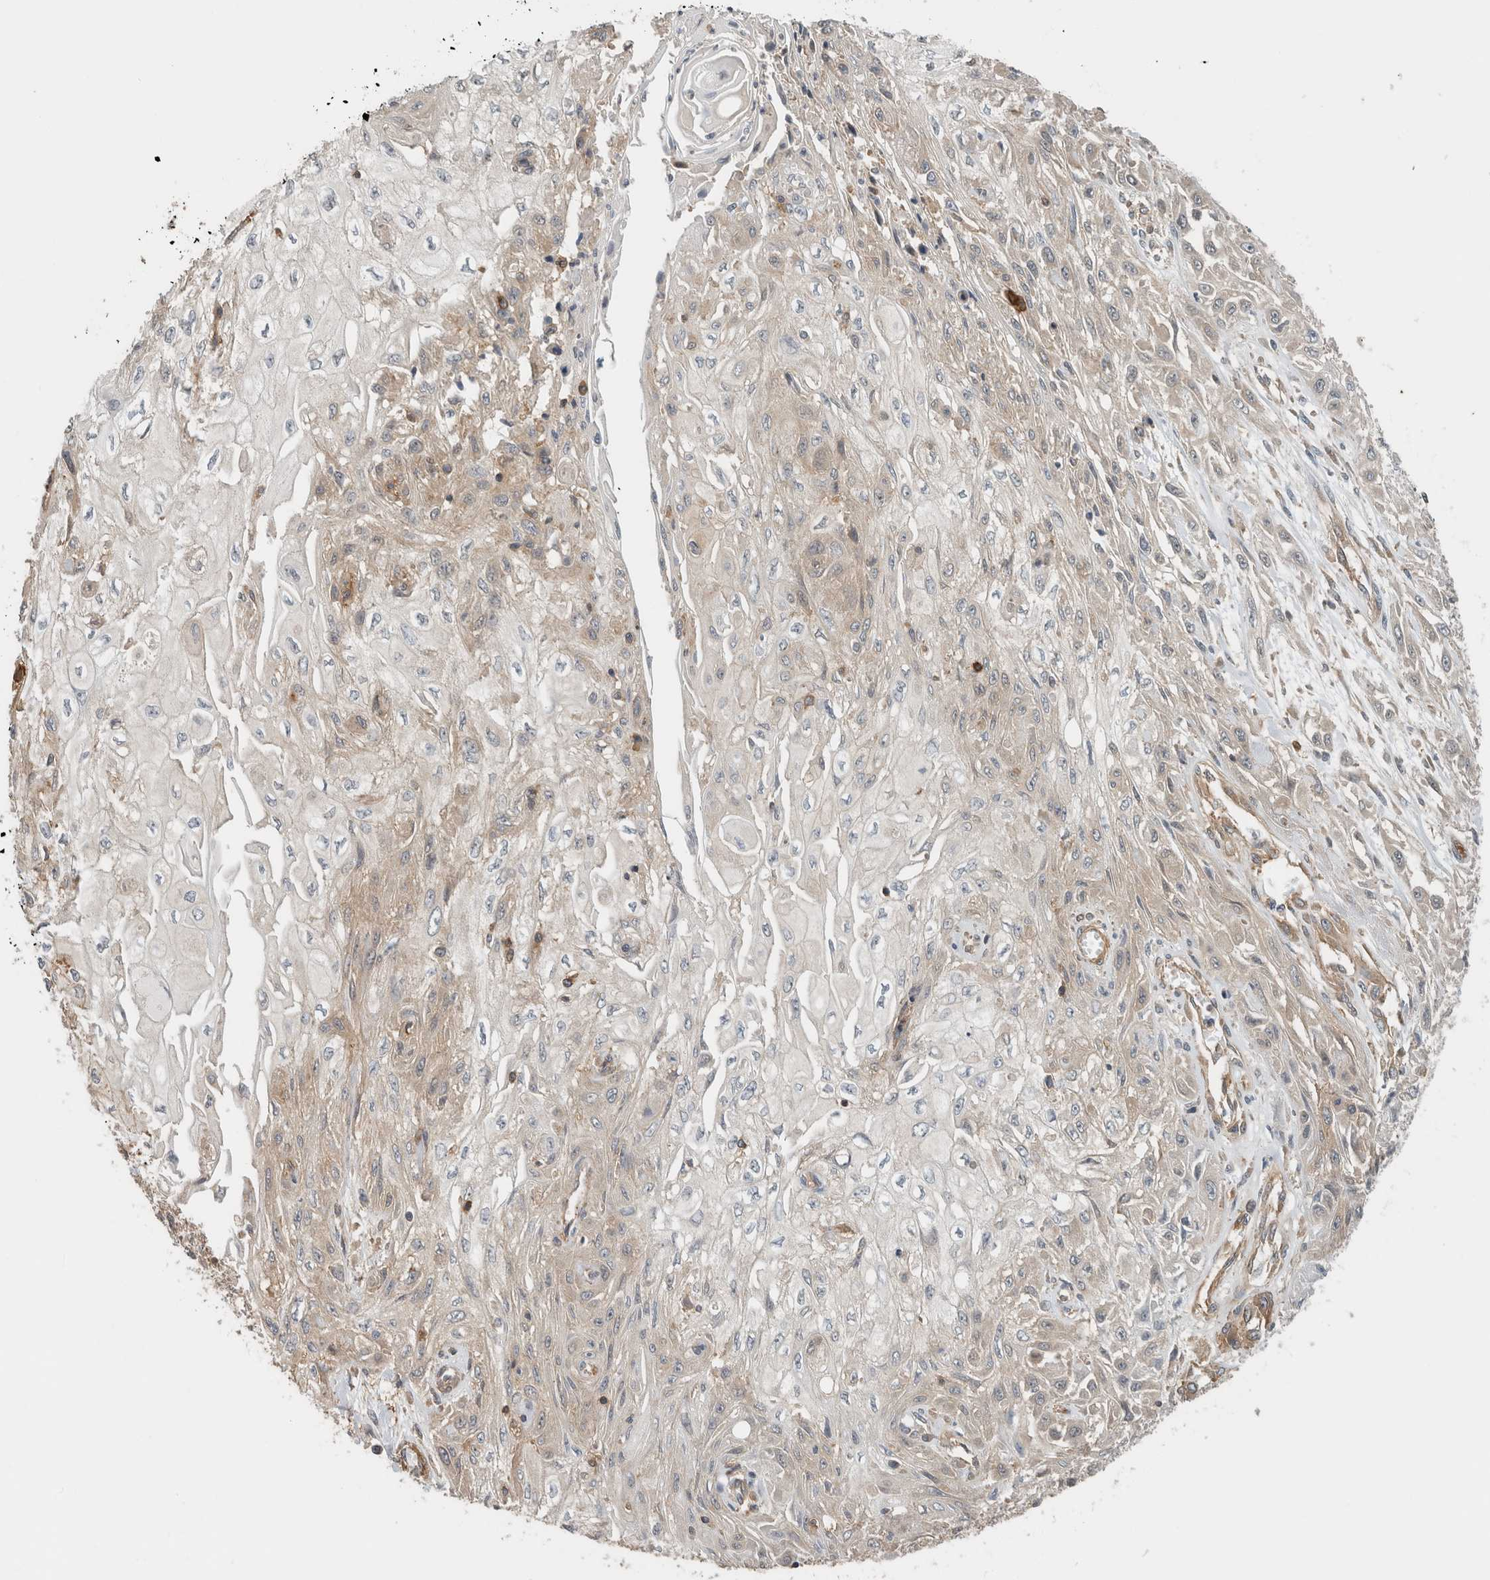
{"staining": {"intensity": "weak", "quantity": "<25%", "location": "cytoplasmic/membranous"}, "tissue": "skin cancer", "cell_type": "Tumor cells", "image_type": "cancer", "snomed": [{"axis": "morphology", "description": "Squamous cell carcinoma, NOS"}, {"axis": "morphology", "description": "Squamous cell carcinoma, metastatic, NOS"}, {"axis": "topography", "description": "Skin"}, {"axis": "topography", "description": "Lymph node"}], "caption": "The image reveals no significant positivity in tumor cells of skin cancer.", "gene": "PFDN4", "patient": {"sex": "male", "age": 75}}